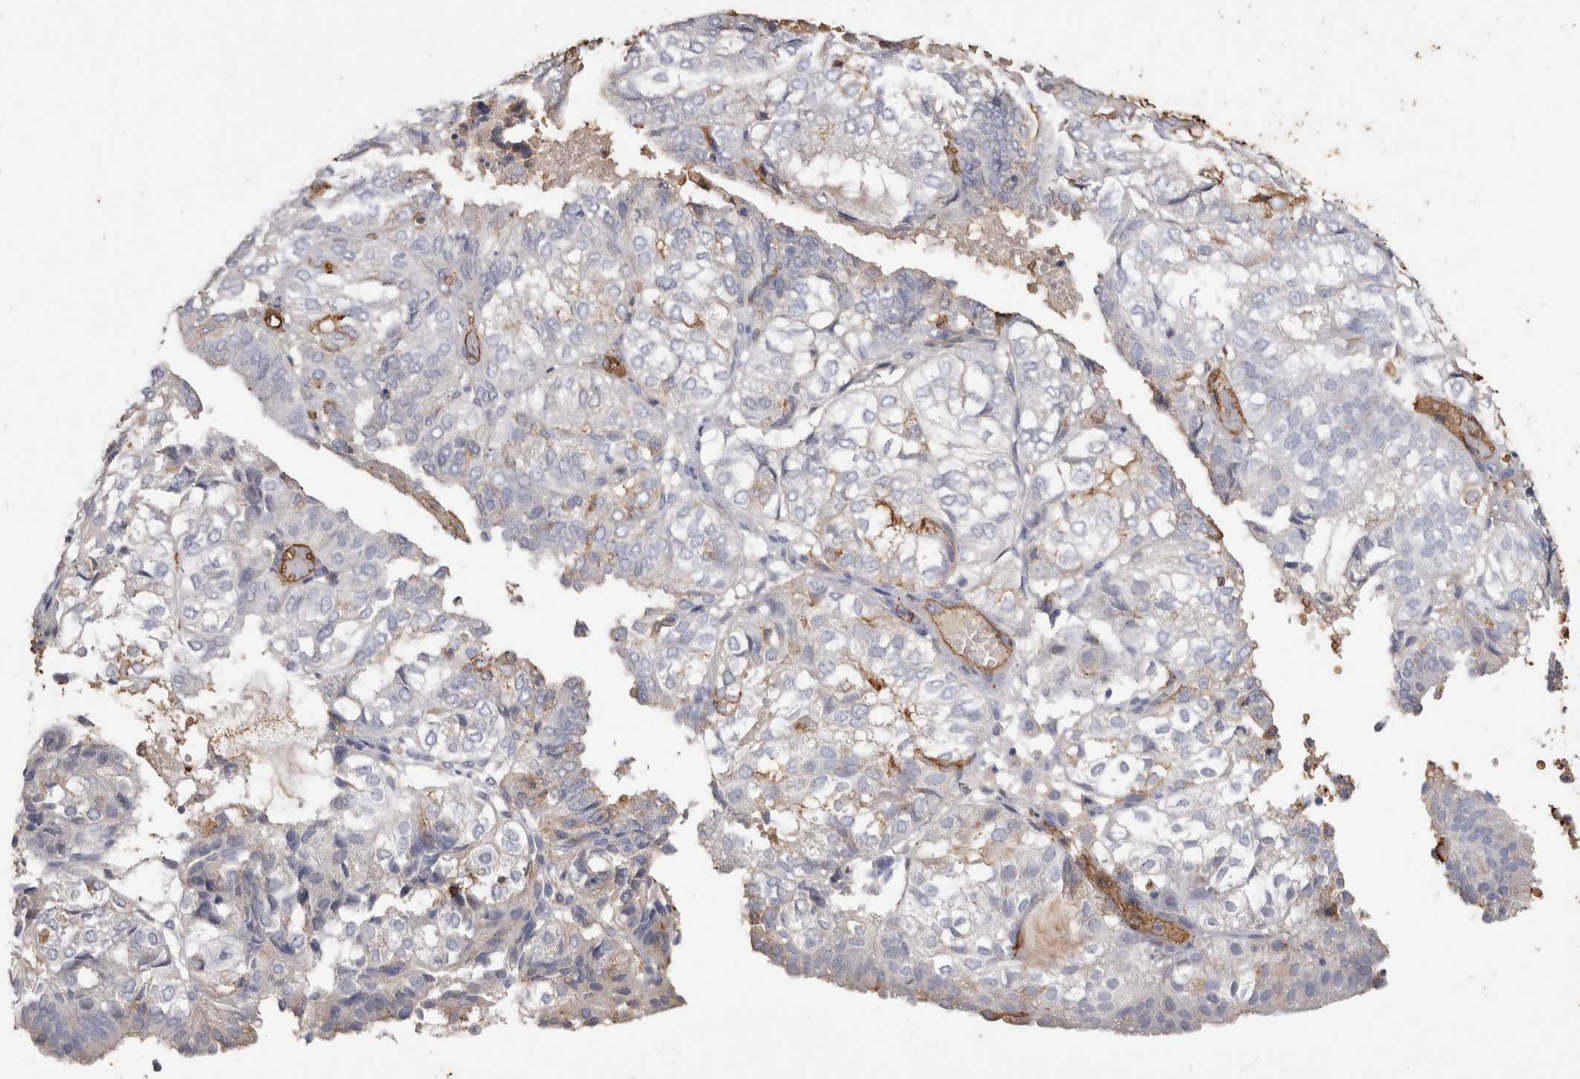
{"staining": {"intensity": "negative", "quantity": "none", "location": "none"}, "tissue": "endometrial cancer", "cell_type": "Tumor cells", "image_type": "cancer", "snomed": [{"axis": "morphology", "description": "Adenocarcinoma, NOS"}, {"axis": "topography", "description": "Uterus"}], "caption": "Endometrial cancer (adenocarcinoma) was stained to show a protein in brown. There is no significant expression in tumor cells.", "gene": "IL17RC", "patient": {"sex": "female", "age": 60}}